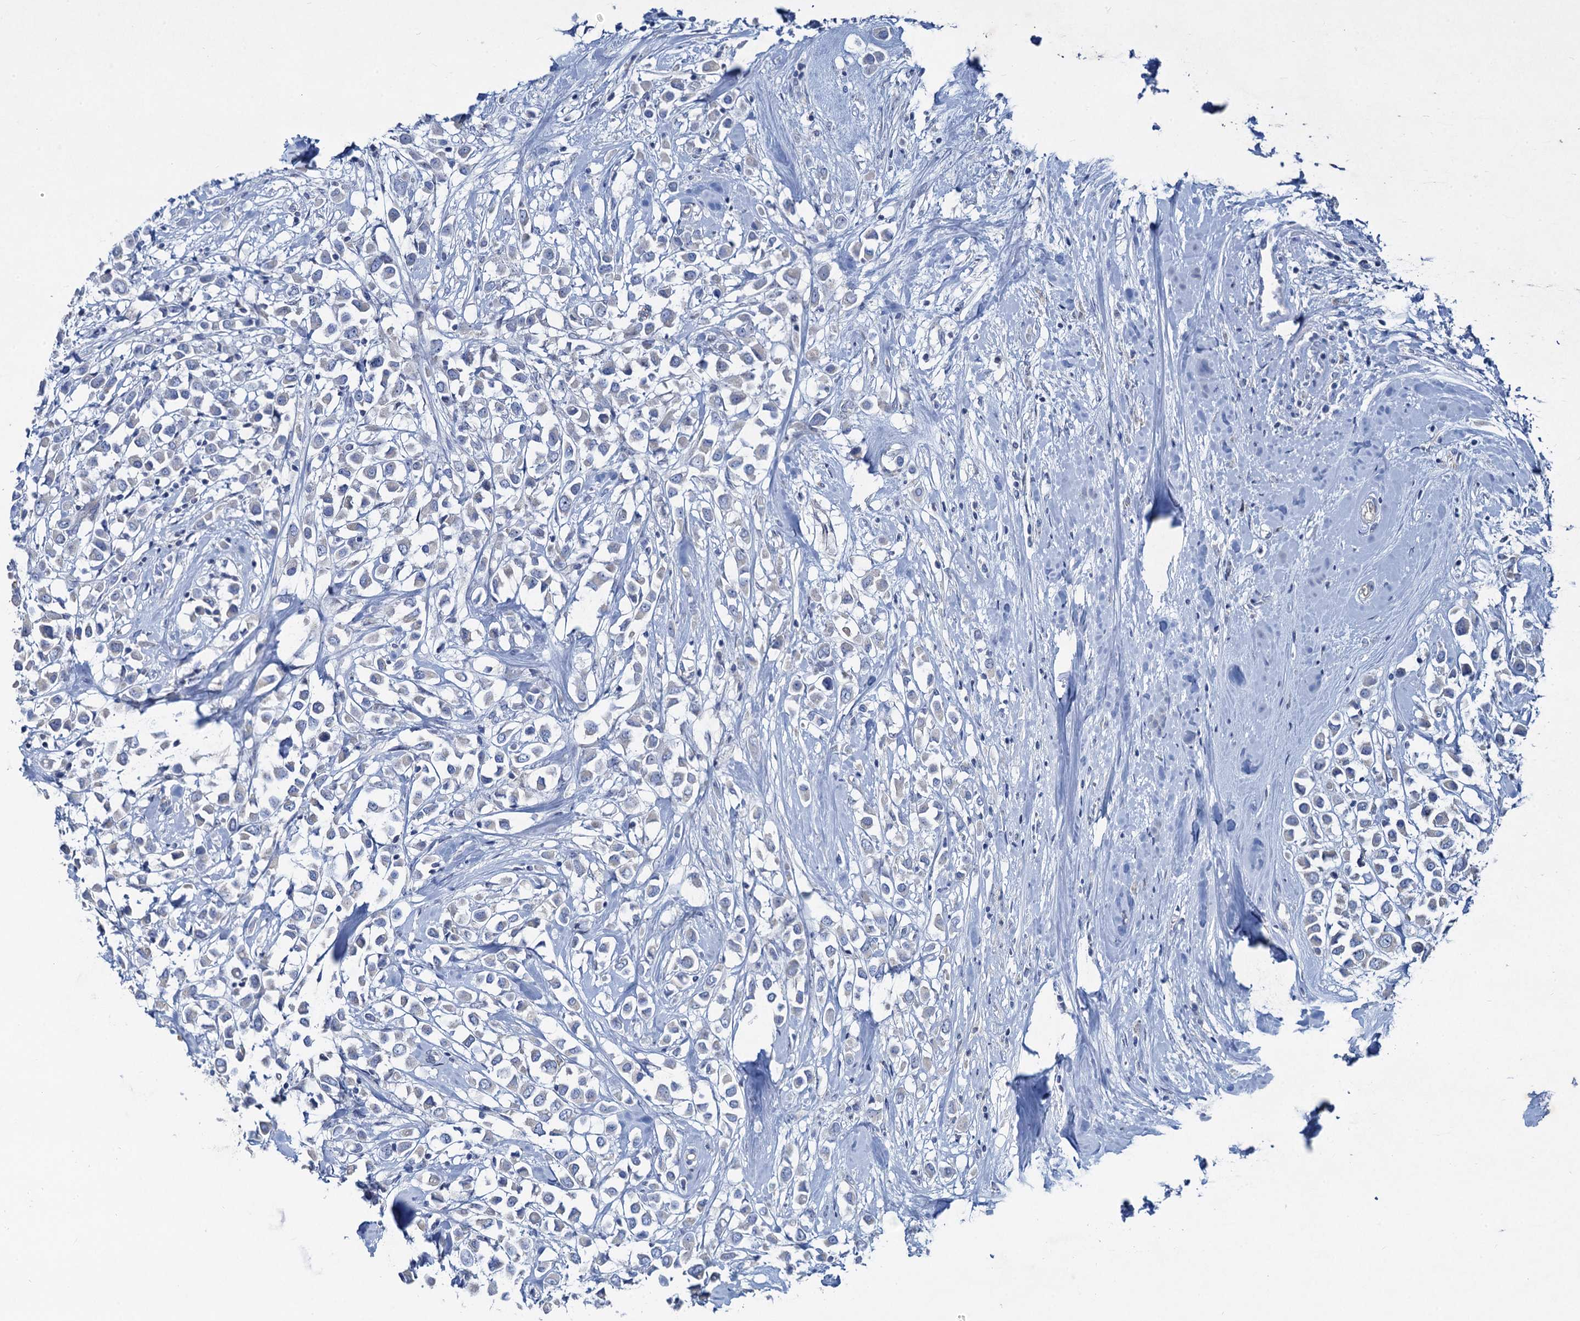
{"staining": {"intensity": "weak", "quantity": "<25%", "location": "cytoplasmic/membranous"}, "tissue": "breast cancer", "cell_type": "Tumor cells", "image_type": "cancer", "snomed": [{"axis": "morphology", "description": "Duct carcinoma"}, {"axis": "topography", "description": "Breast"}], "caption": "Micrograph shows no significant protein expression in tumor cells of breast cancer. (Stains: DAB (3,3'-diaminobenzidine) immunohistochemistry (IHC) with hematoxylin counter stain, Microscopy: brightfield microscopy at high magnification).", "gene": "PLLP", "patient": {"sex": "female", "age": 87}}